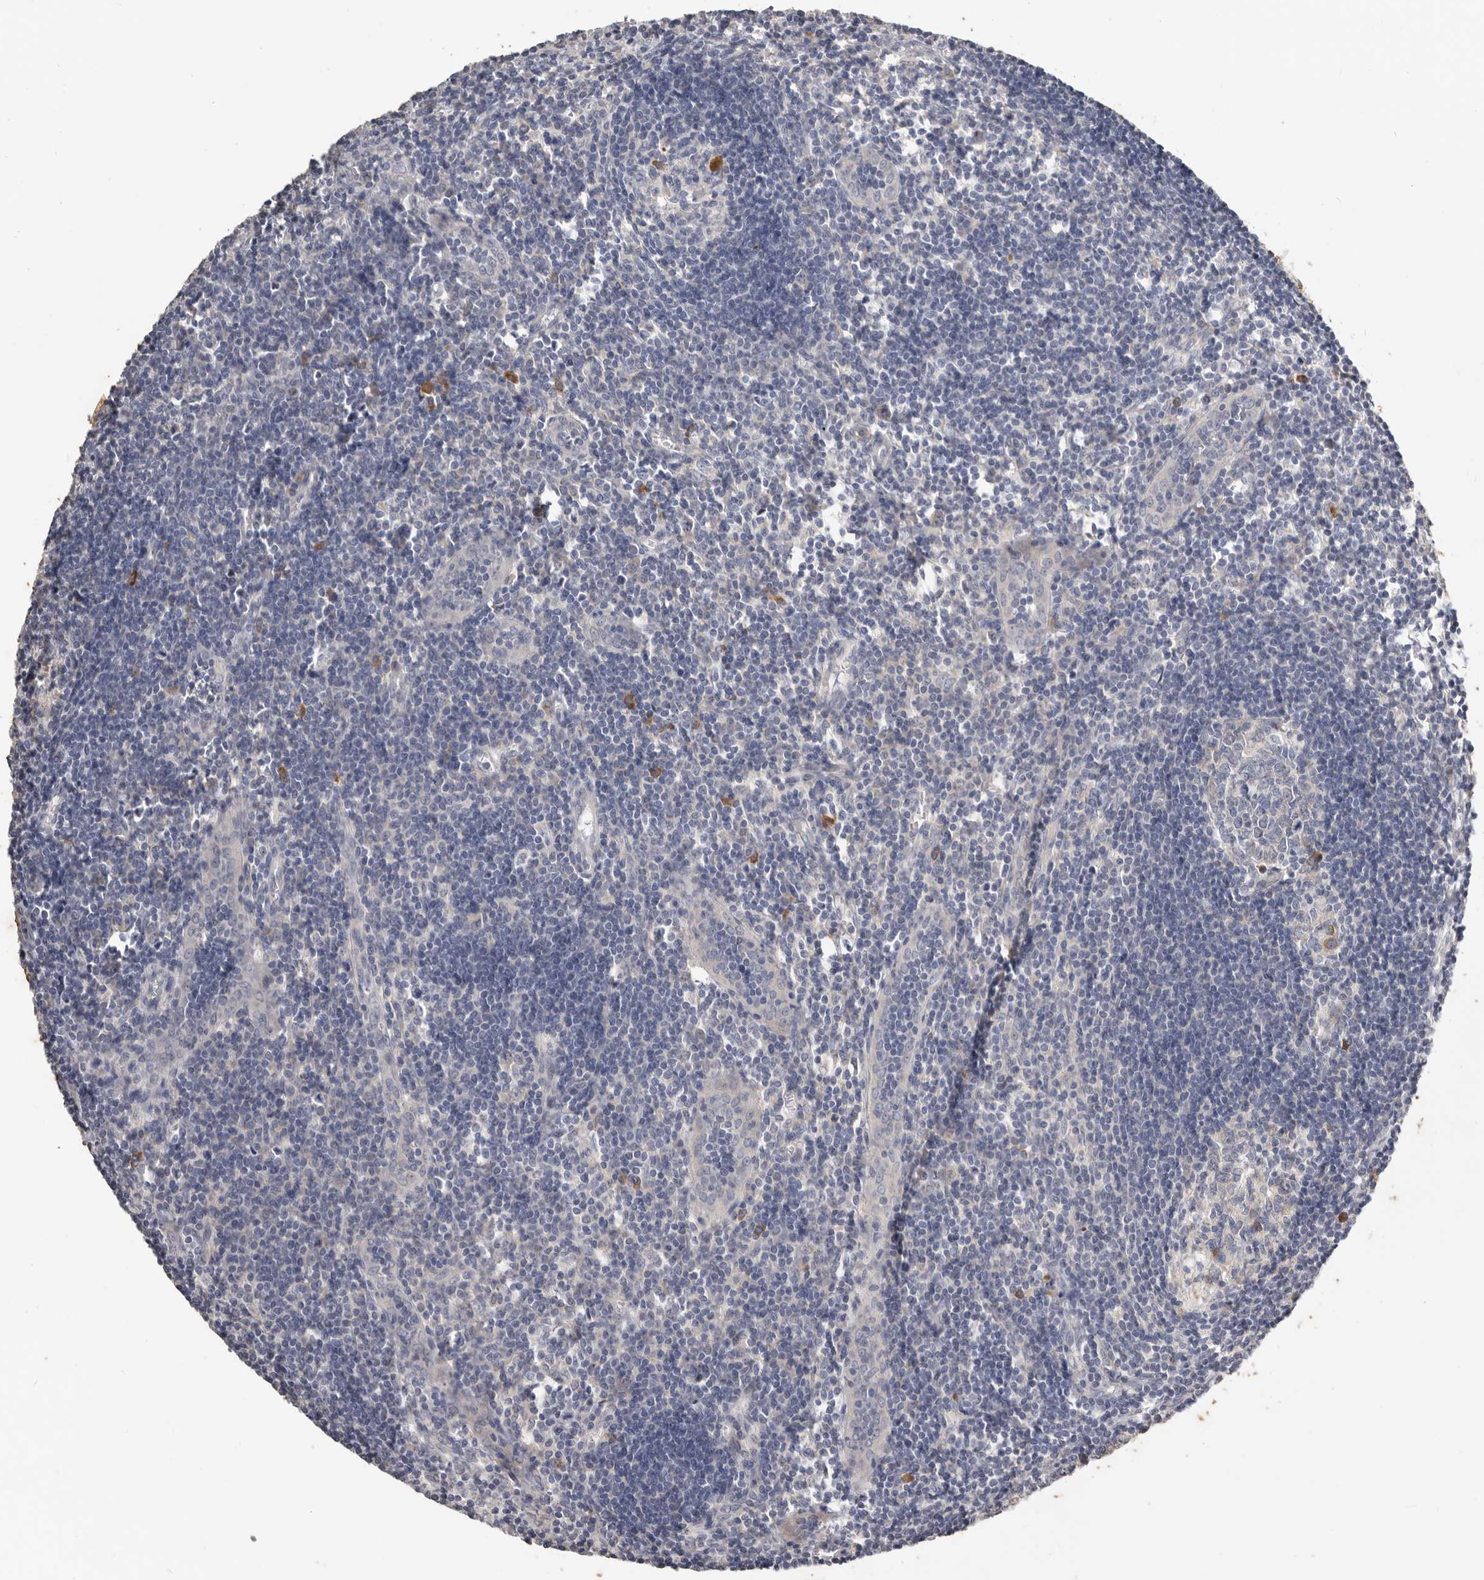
{"staining": {"intensity": "negative", "quantity": "none", "location": "none"}, "tissue": "lymph node", "cell_type": "Germinal center cells", "image_type": "normal", "snomed": [{"axis": "morphology", "description": "Normal tissue, NOS"}, {"axis": "morphology", "description": "Malignant melanoma, Metastatic site"}, {"axis": "topography", "description": "Lymph node"}], "caption": "Immunohistochemical staining of unremarkable lymph node exhibits no significant positivity in germinal center cells.", "gene": "WDR77", "patient": {"sex": "male", "age": 41}}